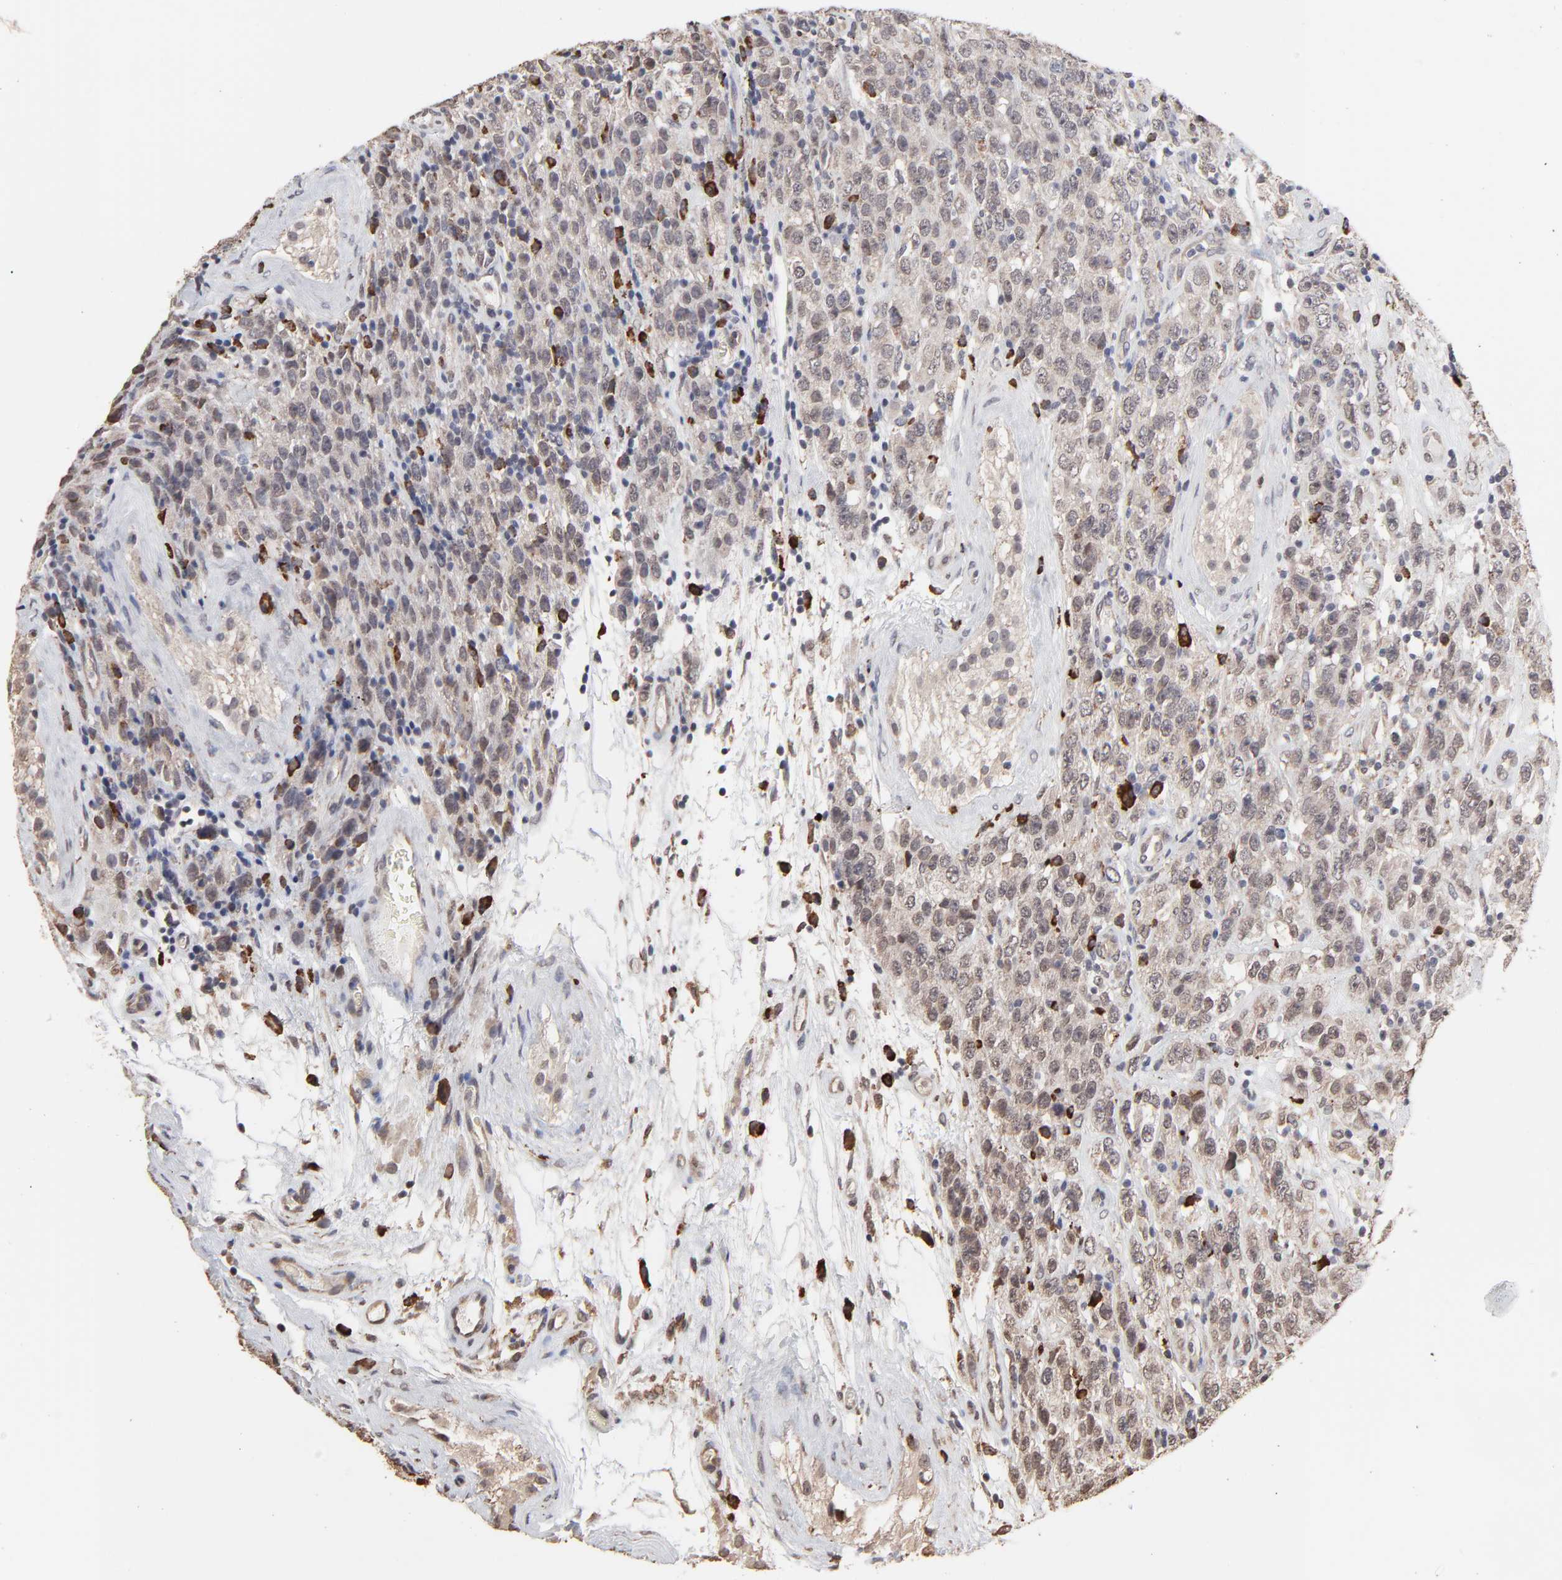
{"staining": {"intensity": "weak", "quantity": "25%-75%", "location": "cytoplasmic/membranous"}, "tissue": "testis cancer", "cell_type": "Tumor cells", "image_type": "cancer", "snomed": [{"axis": "morphology", "description": "Seminoma, NOS"}, {"axis": "topography", "description": "Testis"}], "caption": "Seminoma (testis) stained with DAB (3,3'-diaminobenzidine) immunohistochemistry displays low levels of weak cytoplasmic/membranous positivity in approximately 25%-75% of tumor cells.", "gene": "CHM", "patient": {"sex": "male", "age": 52}}